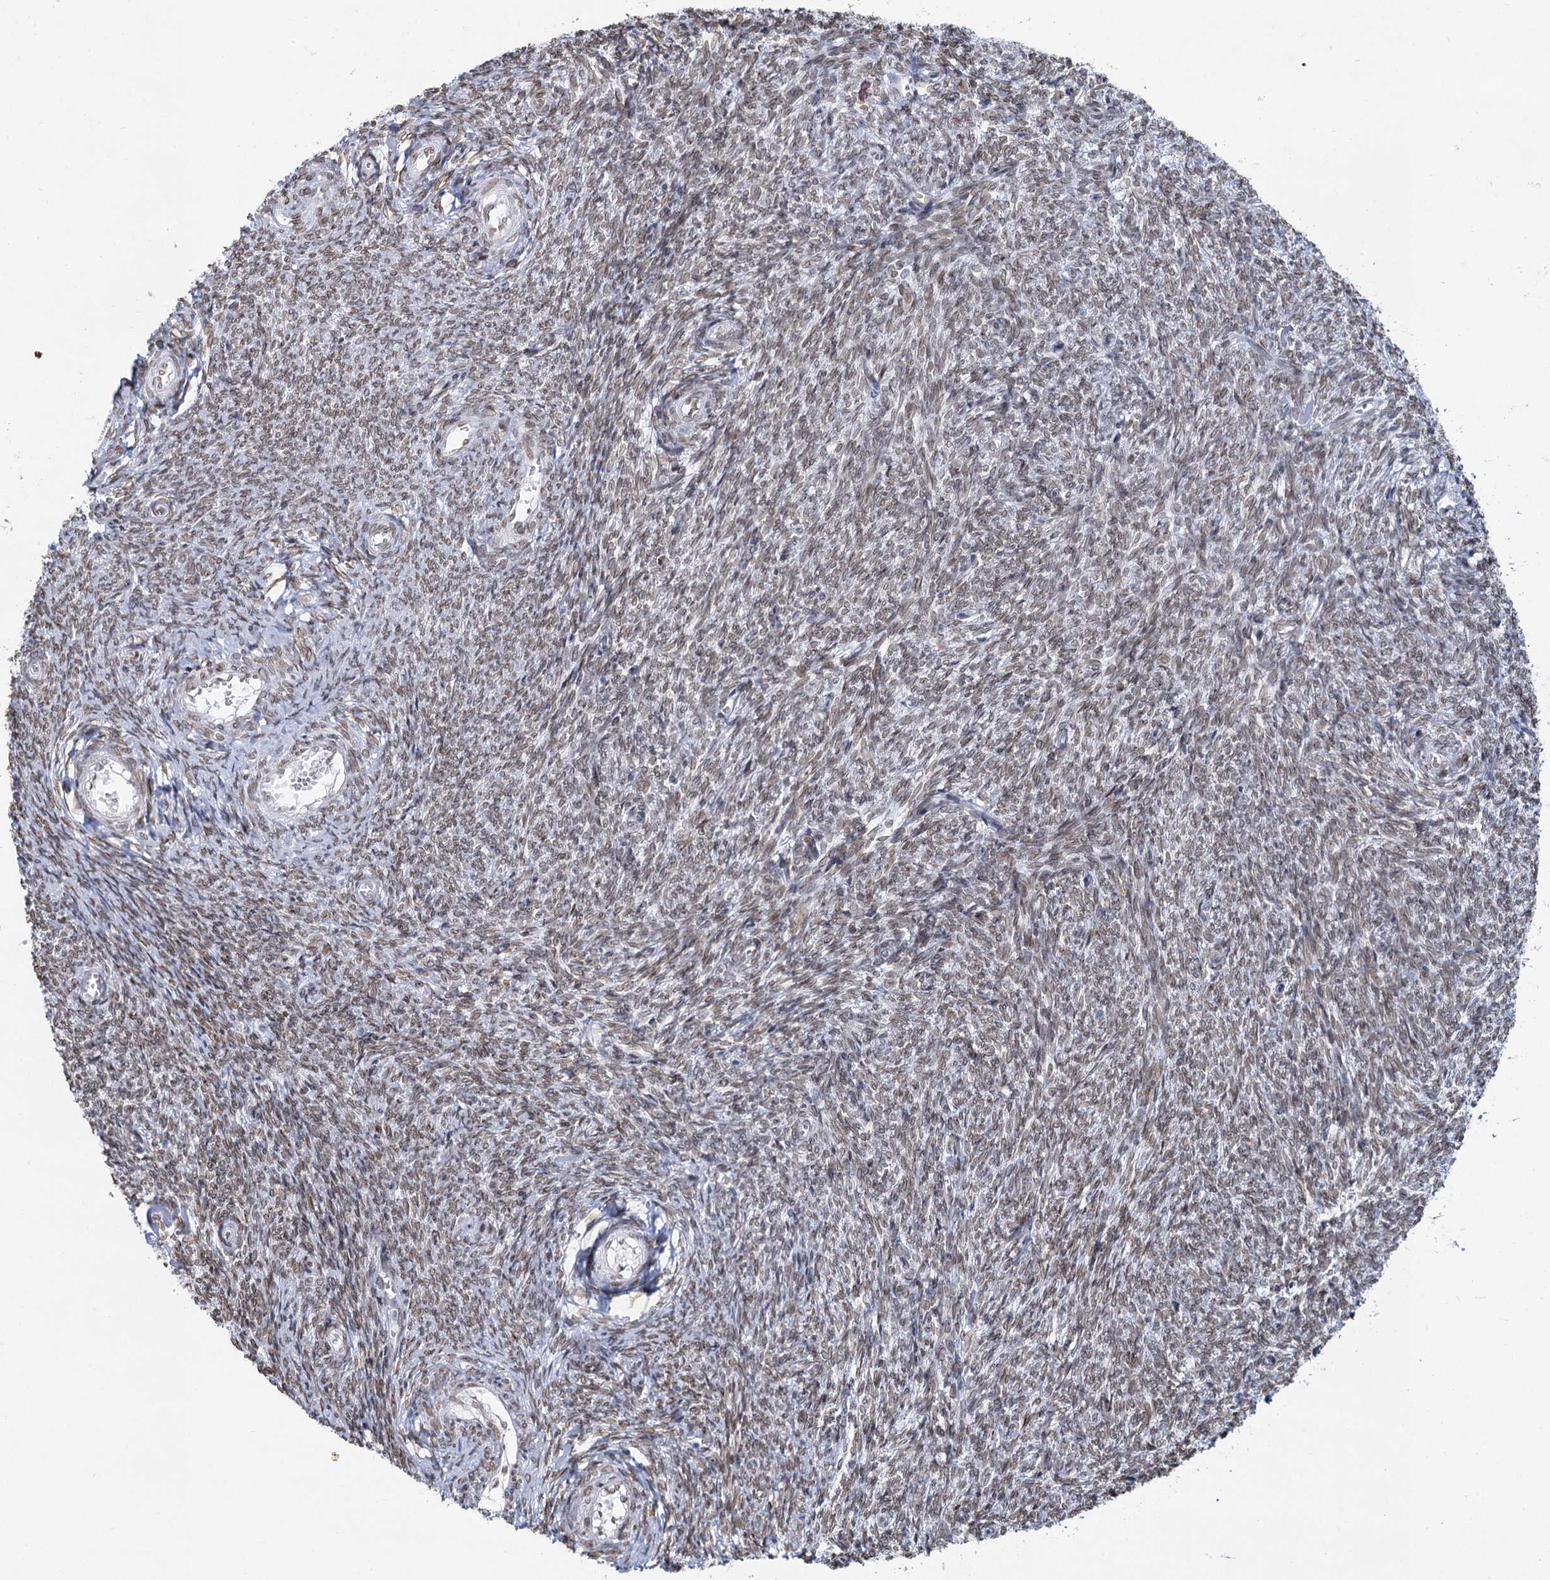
{"staining": {"intensity": "weak", "quantity": ">75%", "location": "nuclear"}, "tissue": "ovary", "cell_type": "Follicle cells", "image_type": "normal", "snomed": [{"axis": "morphology", "description": "Normal tissue, NOS"}, {"axis": "topography", "description": "Ovary"}], "caption": "The immunohistochemical stain highlights weak nuclear staining in follicle cells of normal ovary. Nuclei are stained in blue.", "gene": "PRSS35", "patient": {"sex": "female", "age": 44}}